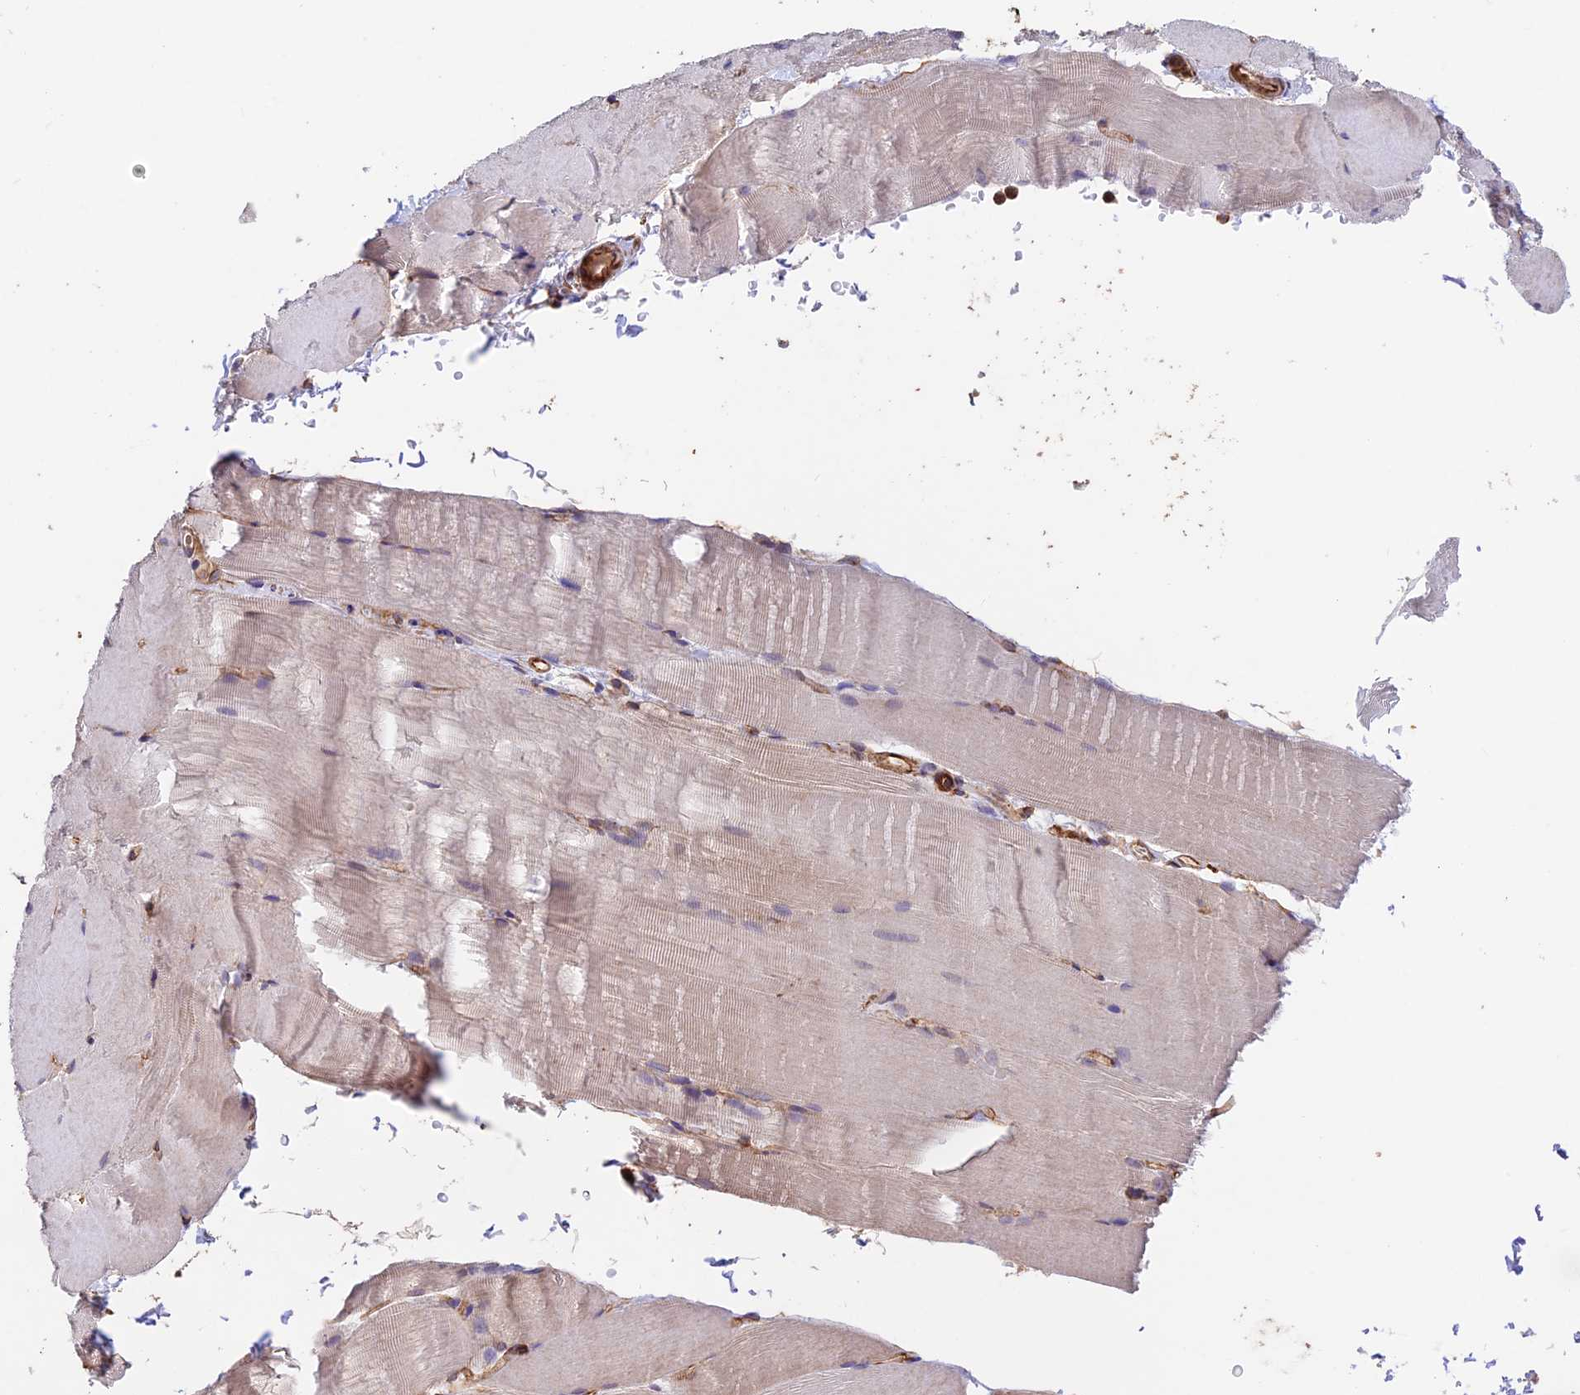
{"staining": {"intensity": "moderate", "quantity": "<25%", "location": "cytoplasmic/membranous"}, "tissue": "skeletal muscle", "cell_type": "Myocytes", "image_type": "normal", "snomed": [{"axis": "morphology", "description": "Normal tissue, NOS"}, {"axis": "topography", "description": "Skeletal muscle"}, {"axis": "topography", "description": "Parathyroid gland"}], "caption": "Brown immunohistochemical staining in normal human skeletal muscle exhibits moderate cytoplasmic/membranous staining in about <25% of myocytes. (DAB IHC, brown staining for protein, blue staining for nuclei).", "gene": "EMC3", "patient": {"sex": "female", "age": 37}}